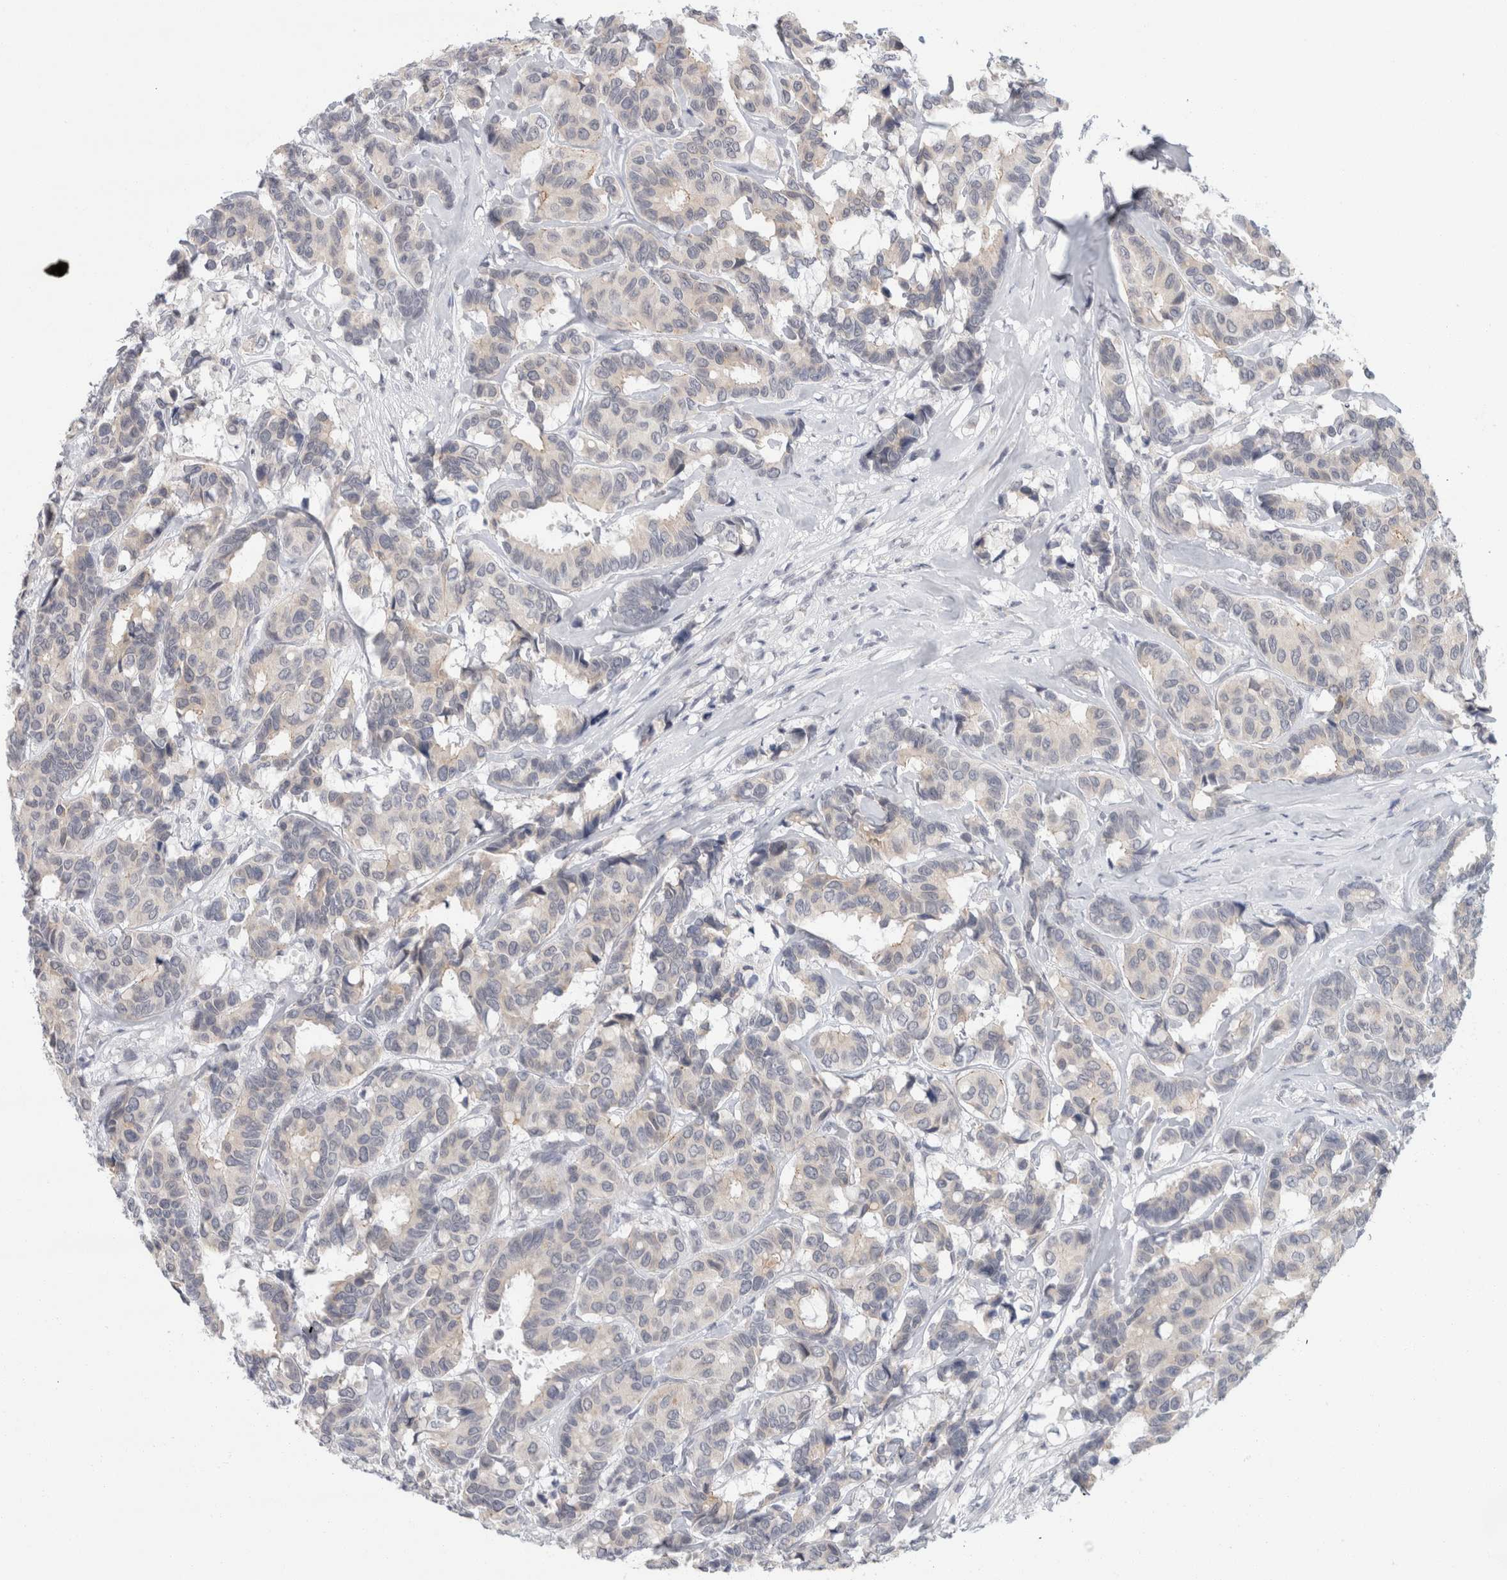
{"staining": {"intensity": "negative", "quantity": "none", "location": "none"}, "tissue": "breast cancer", "cell_type": "Tumor cells", "image_type": "cancer", "snomed": [{"axis": "morphology", "description": "Duct carcinoma"}, {"axis": "topography", "description": "Breast"}], "caption": "Infiltrating ductal carcinoma (breast) was stained to show a protein in brown. There is no significant expression in tumor cells.", "gene": "NIPA1", "patient": {"sex": "female", "age": 87}}